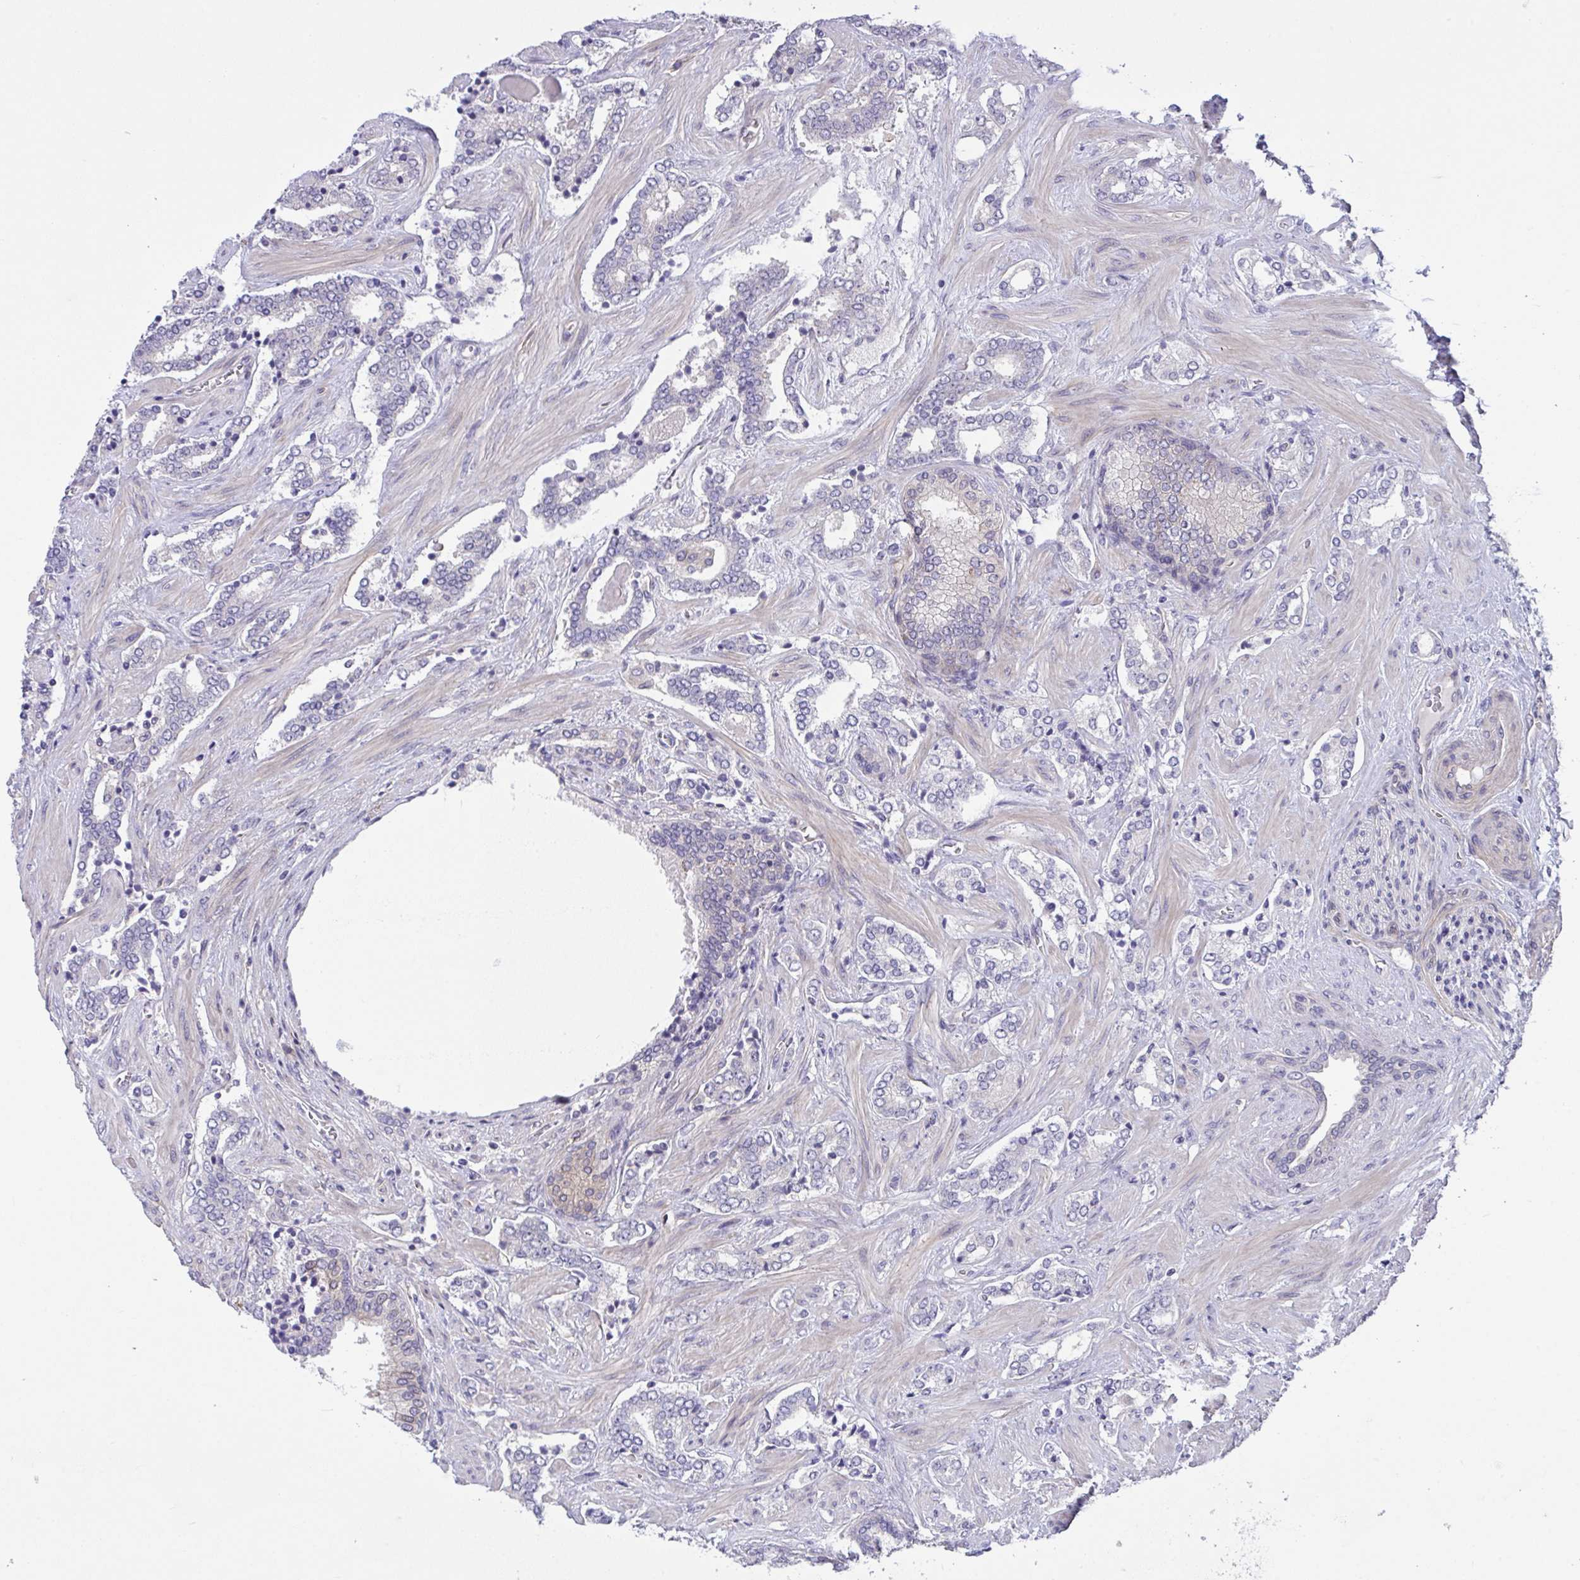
{"staining": {"intensity": "negative", "quantity": "none", "location": "none"}, "tissue": "prostate cancer", "cell_type": "Tumor cells", "image_type": "cancer", "snomed": [{"axis": "morphology", "description": "Adenocarcinoma, High grade"}, {"axis": "topography", "description": "Prostate"}], "caption": "Human prostate high-grade adenocarcinoma stained for a protein using immunohistochemistry (IHC) exhibits no expression in tumor cells.", "gene": "RHOXF1", "patient": {"sex": "male", "age": 60}}